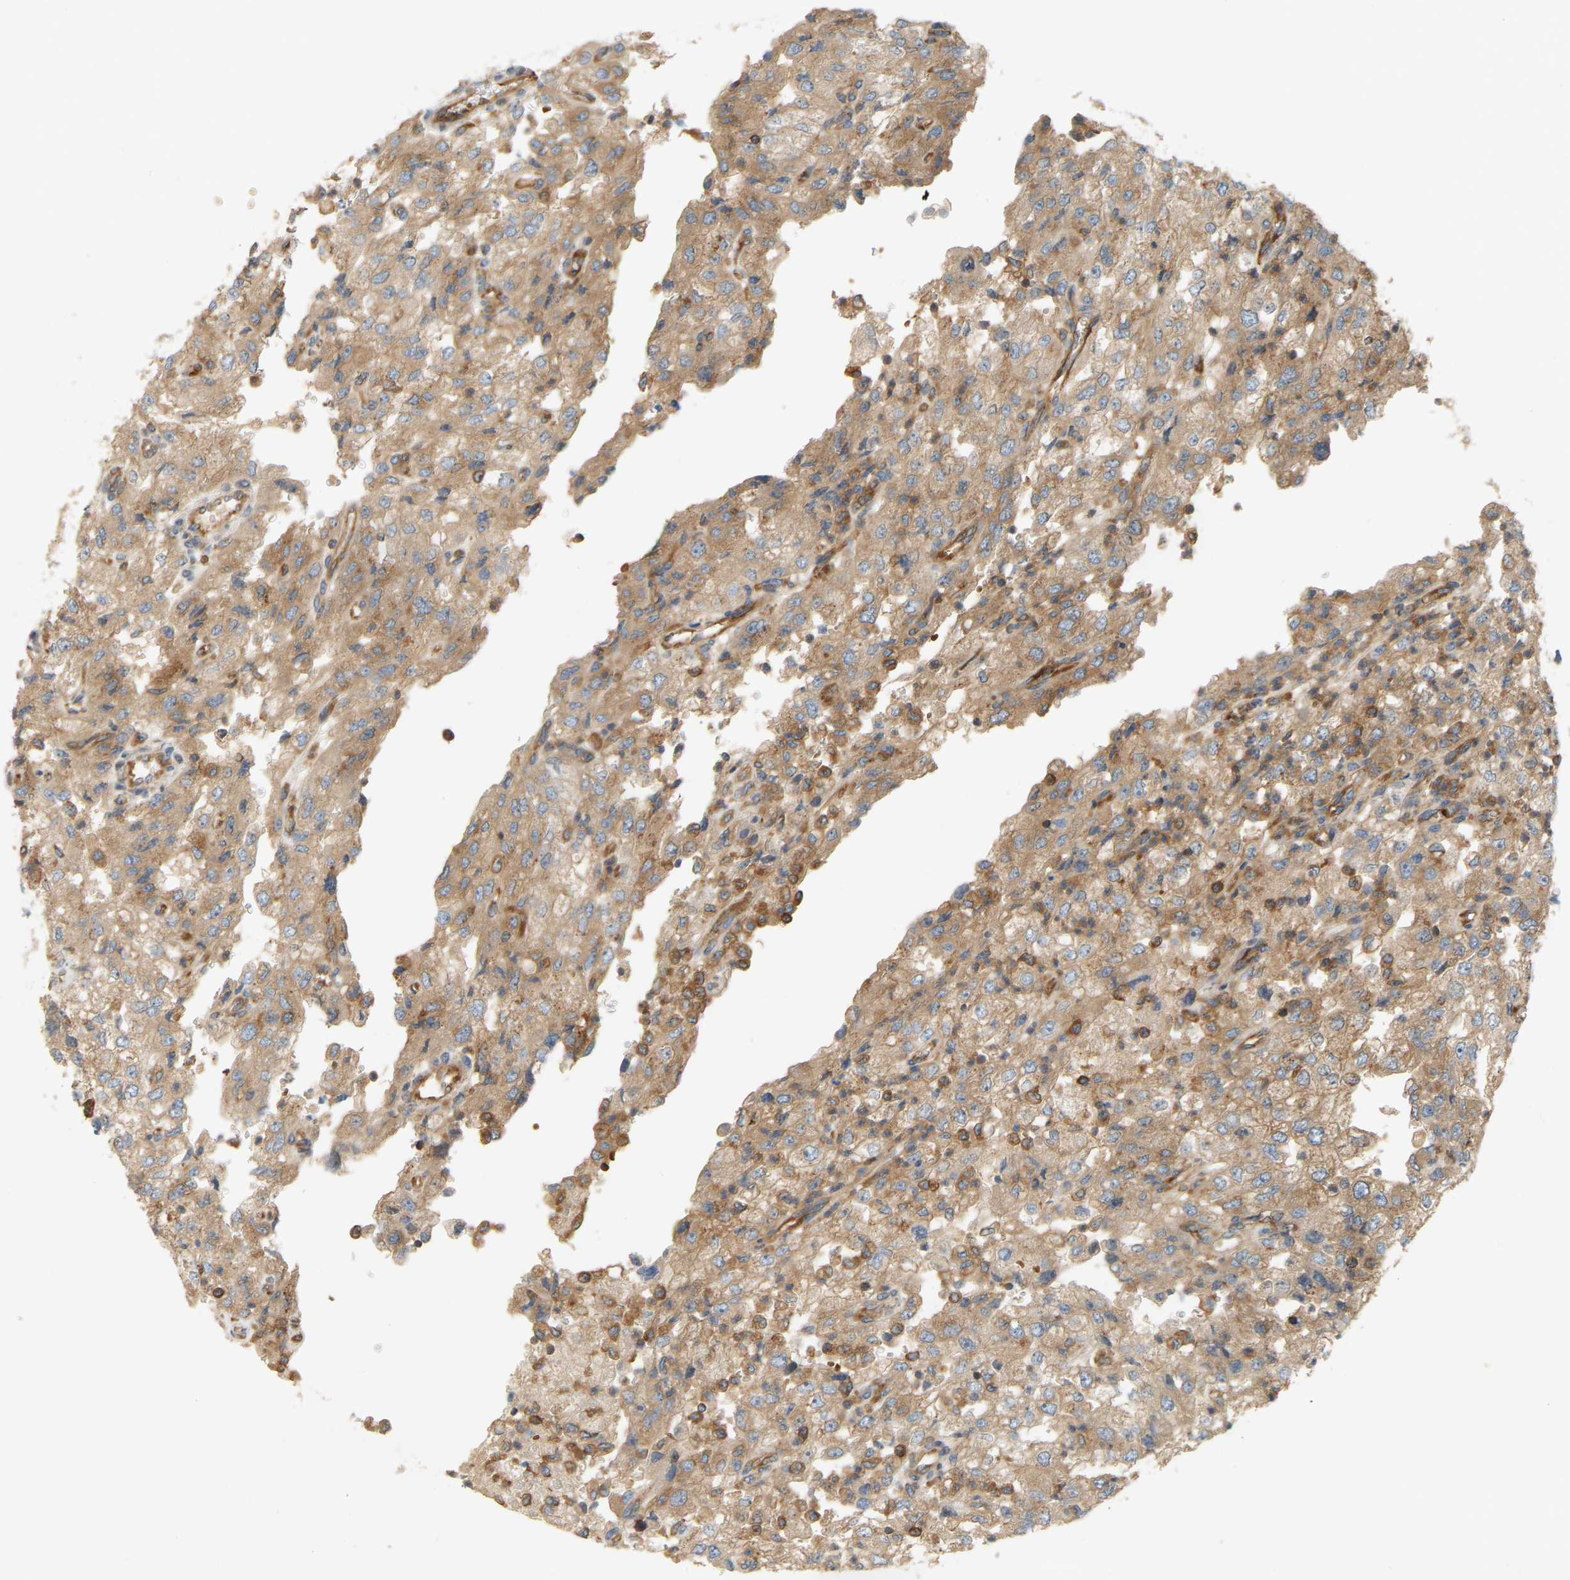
{"staining": {"intensity": "moderate", "quantity": "25%-75%", "location": "cytoplasmic/membranous"}, "tissue": "renal cancer", "cell_type": "Tumor cells", "image_type": "cancer", "snomed": [{"axis": "morphology", "description": "Adenocarcinoma, NOS"}, {"axis": "topography", "description": "Kidney"}], "caption": "Renal adenocarcinoma stained with a brown dye displays moderate cytoplasmic/membranous positive staining in about 25%-75% of tumor cells.", "gene": "AKAP13", "patient": {"sex": "female", "age": 54}}